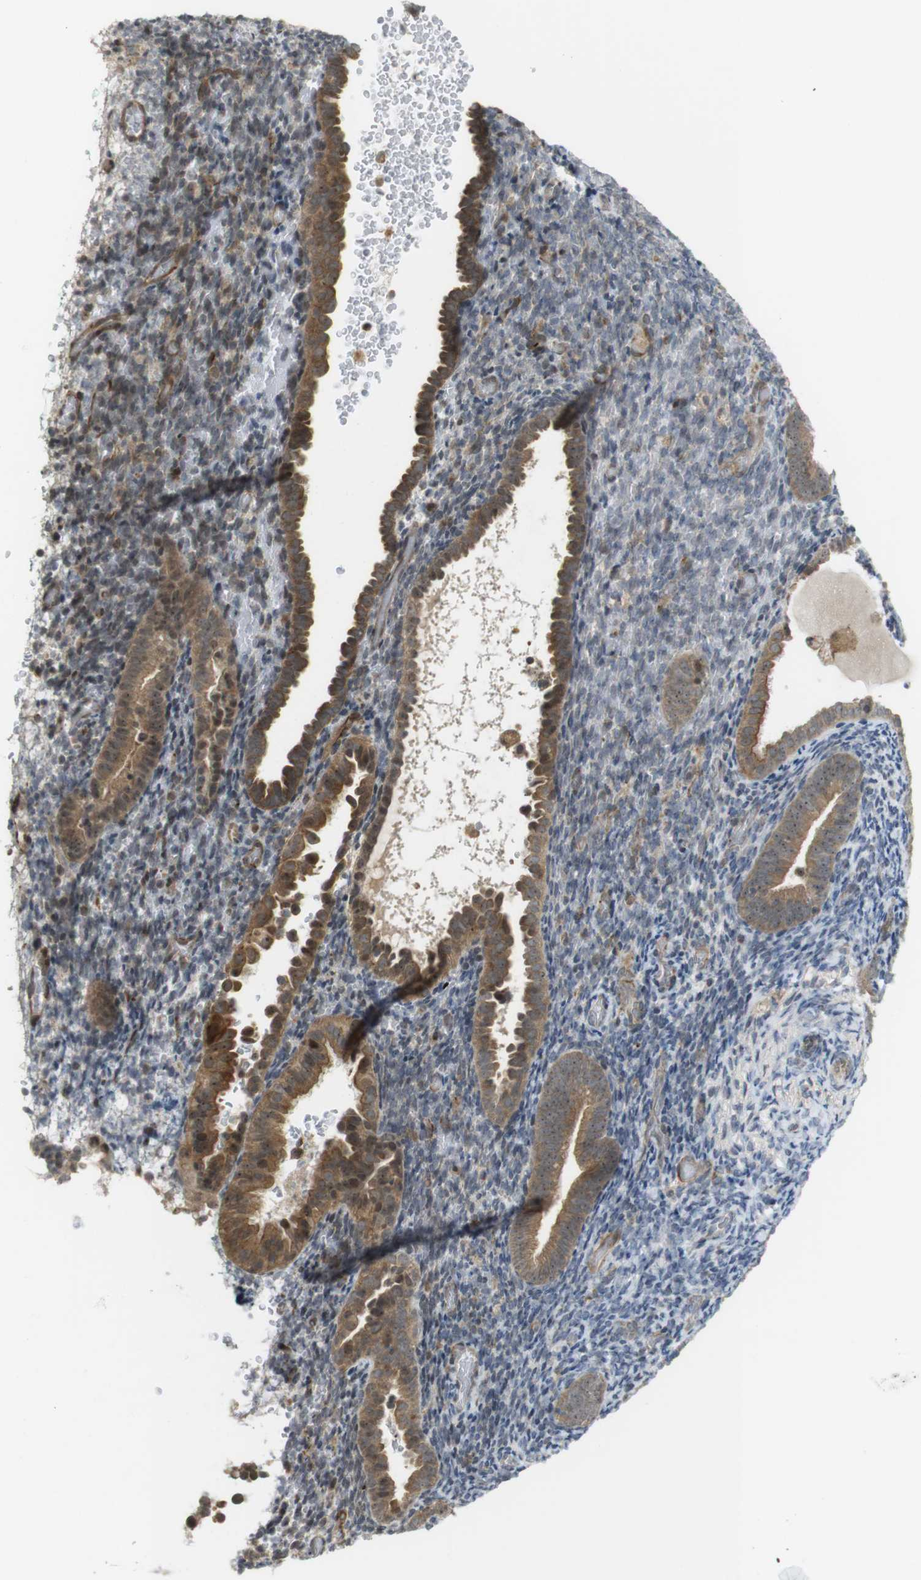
{"staining": {"intensity": "moderate", "quantity": "25%-75%", "location": "cytoplasmic/membranous"}, "tissue": "endometrium", "cell_type": "Cells in endometrial stroma", "image_type": "normal", "snomed": [{"axis": "morphology", "description": "Normal tissue, NOS"}, {"axis": "topography", "description": "Endometrium"}], "caption": "Approximately 25%-75% of cells in endometrial stroma in unremarkable endometrium reveal moderate cytoplasmic/membranous protein expression as visualized by brown immunohistochemical staining.", "gene": "CC2D1A", "patient": {"sex": "female", "age": 51}}